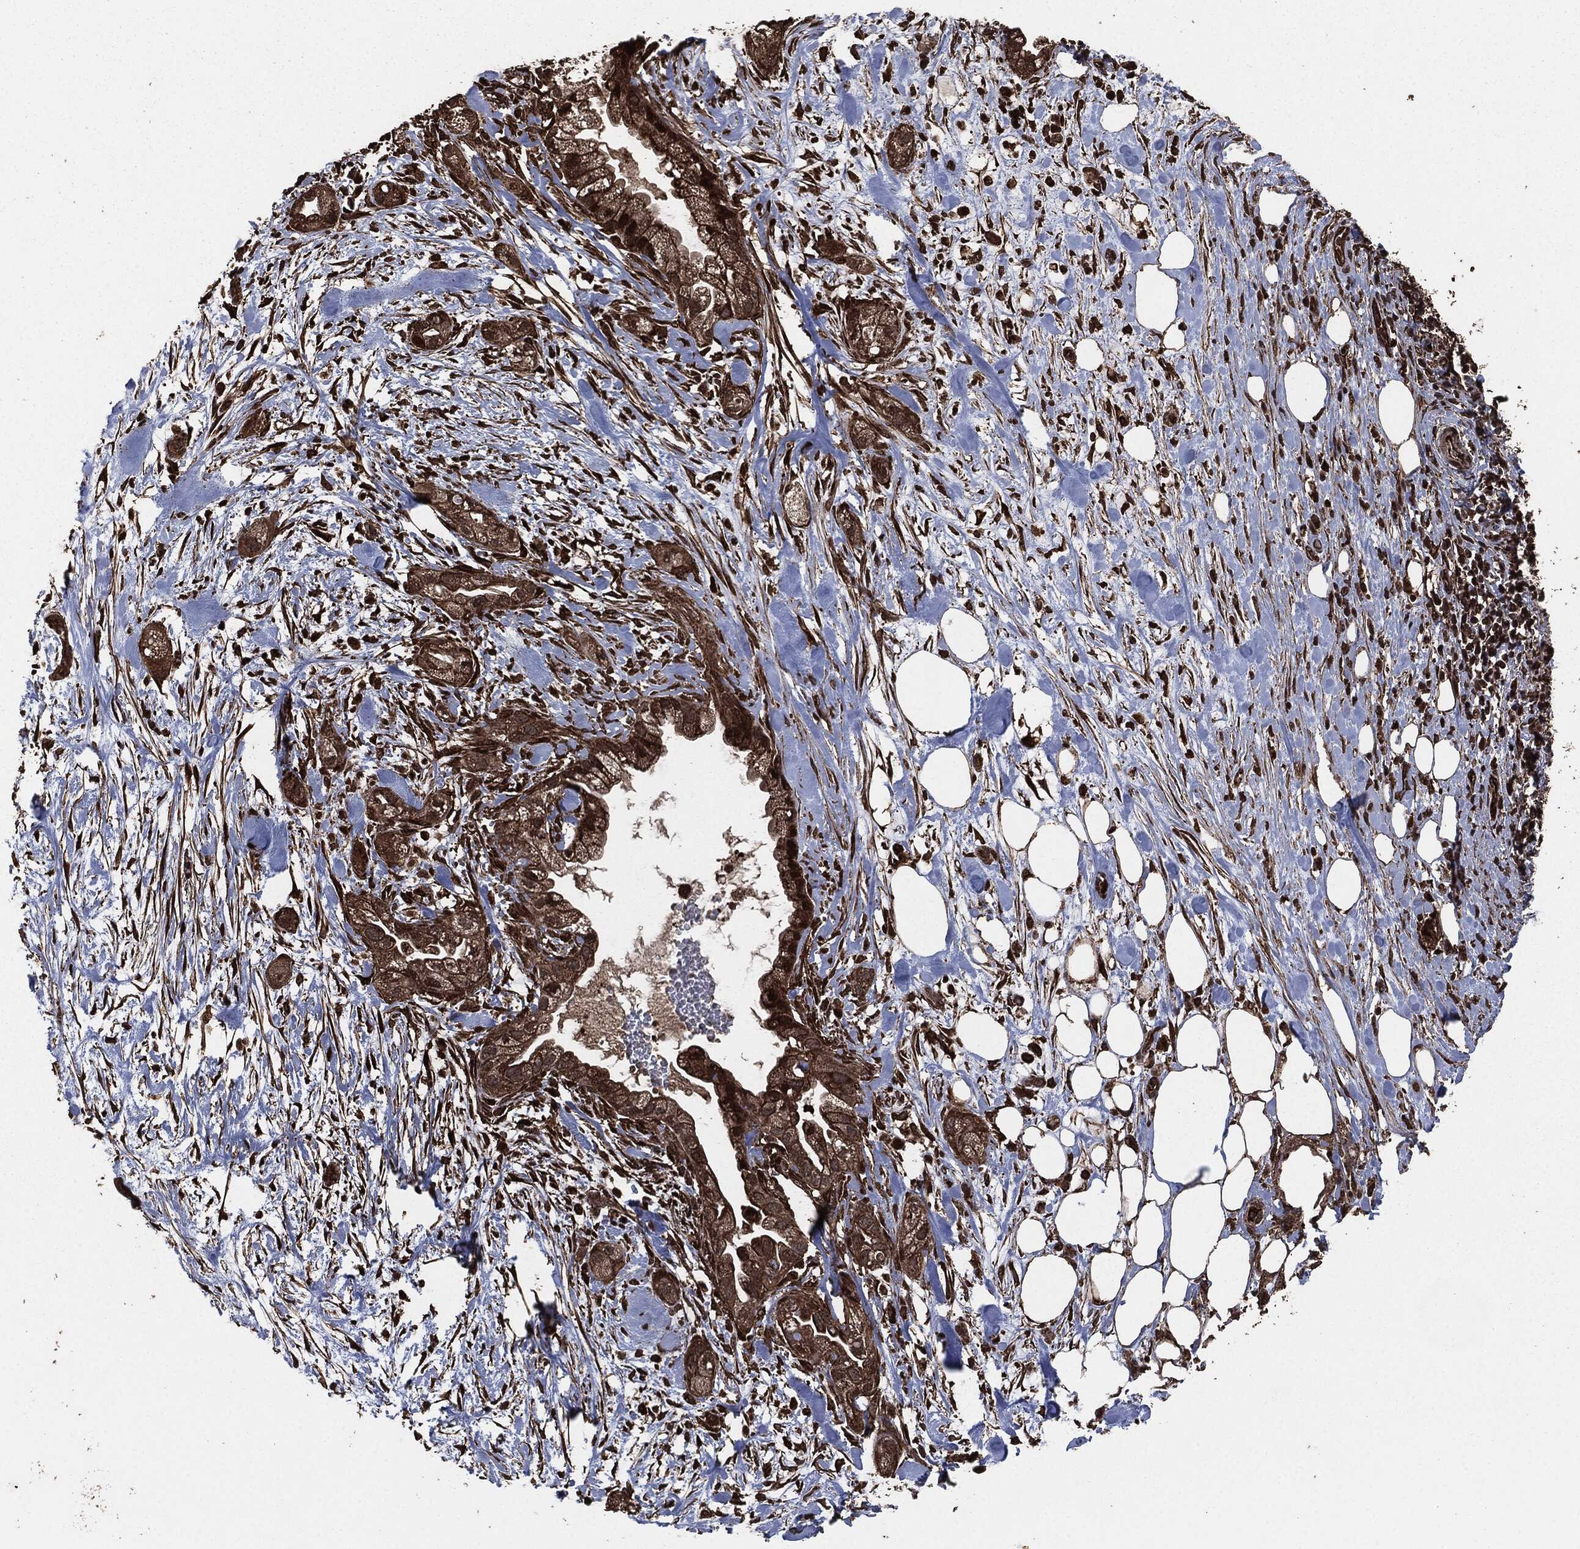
{"staining": {"intensity": "strong", "quantity": "25%-75%", "location": "cytoplasmic/membranous"}, "tissue": "pancreatic cancer", "cell_type": "Tumor cells", "image_type": "cancer", "snomed": [{"axis": "morphology", "description": "Adenocarcinoma, NOS"}, {"axis": "topography", "description": "Pancreas"}], "caption": "Adenocarcinoma (pancreatic) tissue demonstrates strong cytoplasmic/membranous expression in approximately 25%-75% of tumor cells", "gene": "EGFR", "patient": {"sex": "male", "age": 44}}